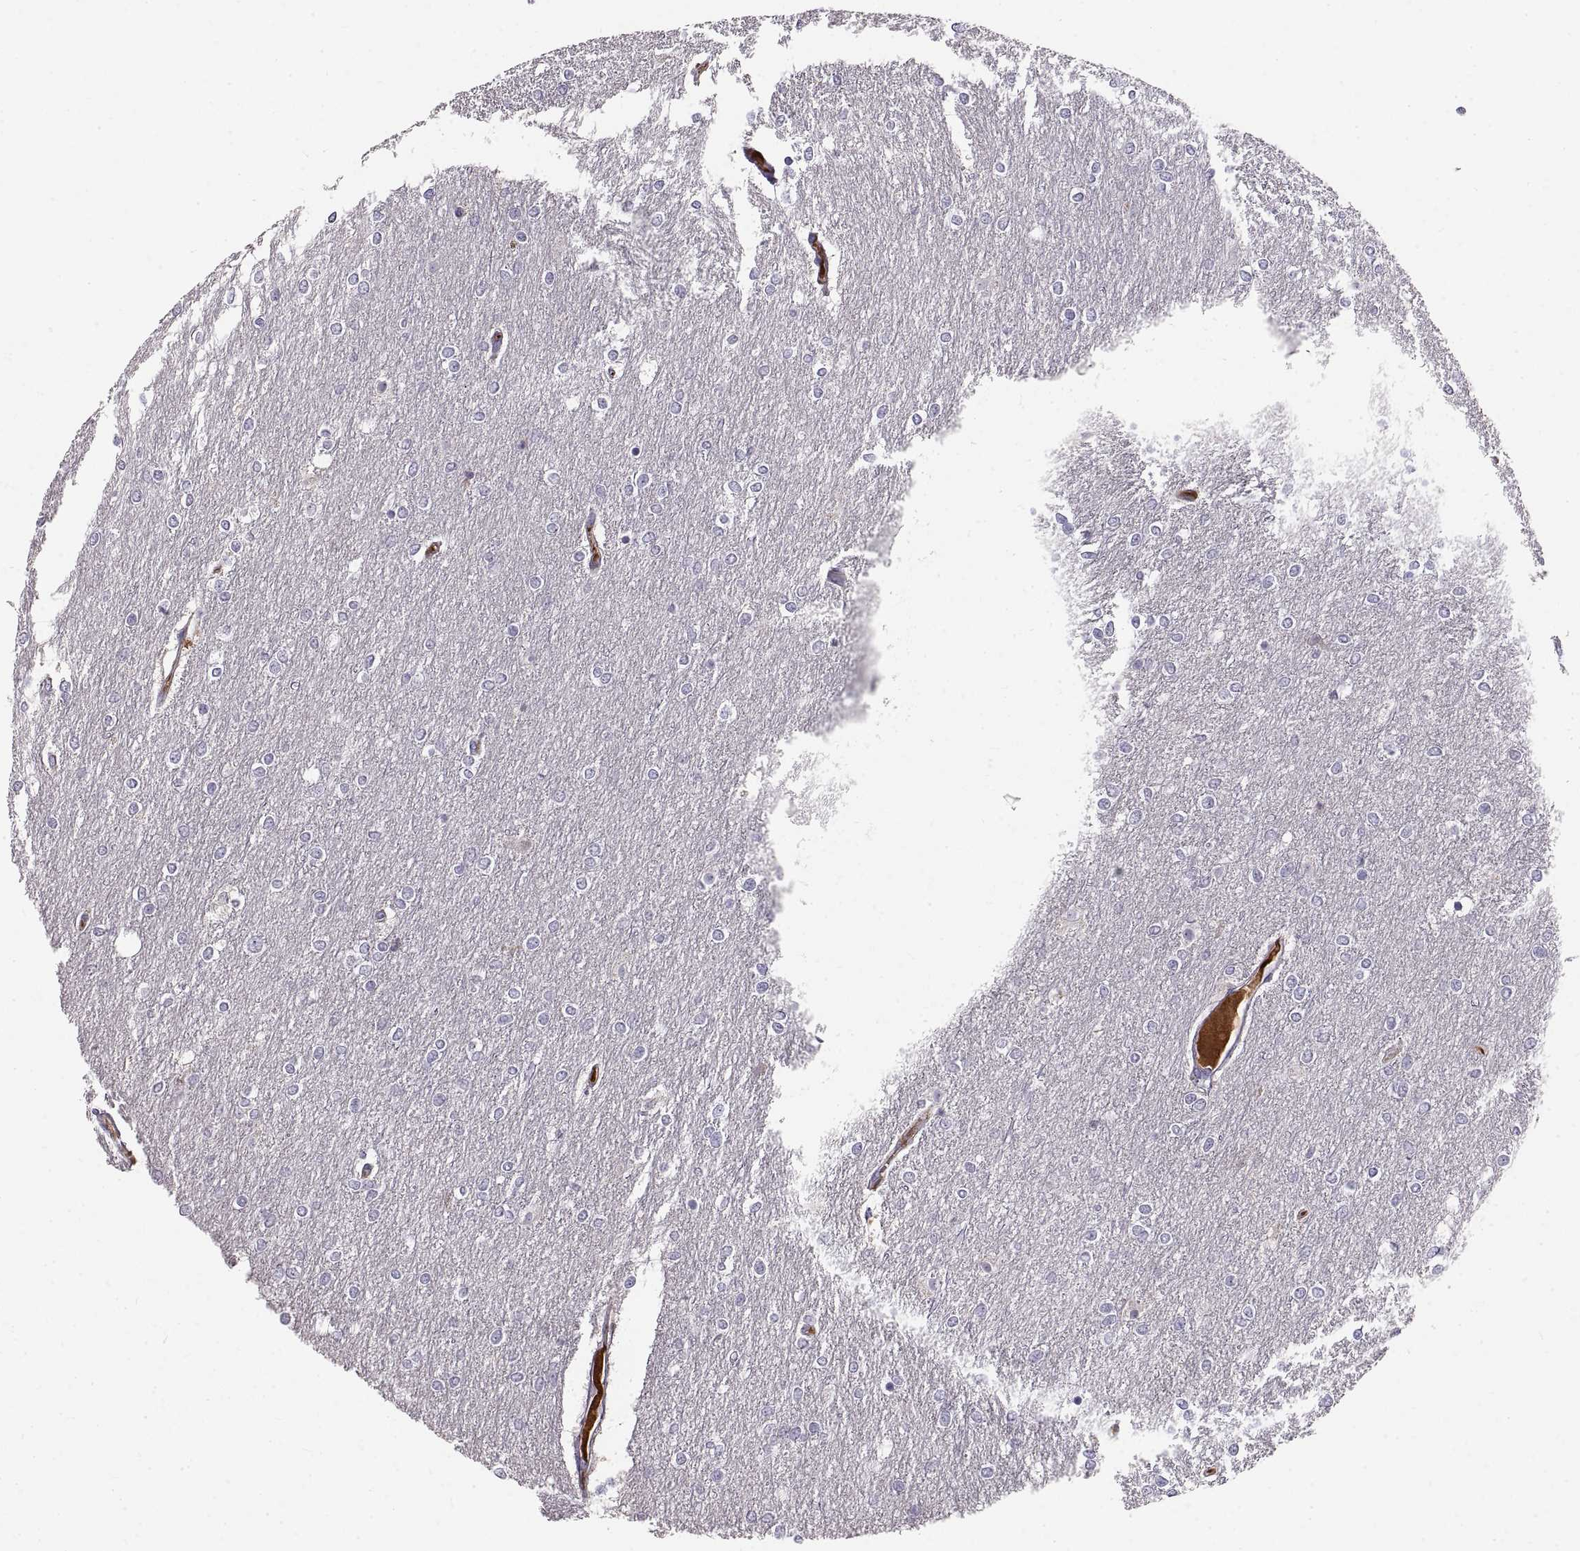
{"staining": {"intensity": "negative", "quantity": "none", "location": "none"}, "tissue": "glioma", "cell_type": "Tumor cells", "image_type": "cancer", "snomed": [{"axis": "morphology", "description": "Glioma, malignant, High grade"}, {"axis": "topography", "description": "Brain"}], "caption": "High-grade glioma (malignant) was stained to show a protein in brown. There is no significant staining in tumor cells.", "gene": "ADAM32", "patient": {"sex": "female", "age": 61}}